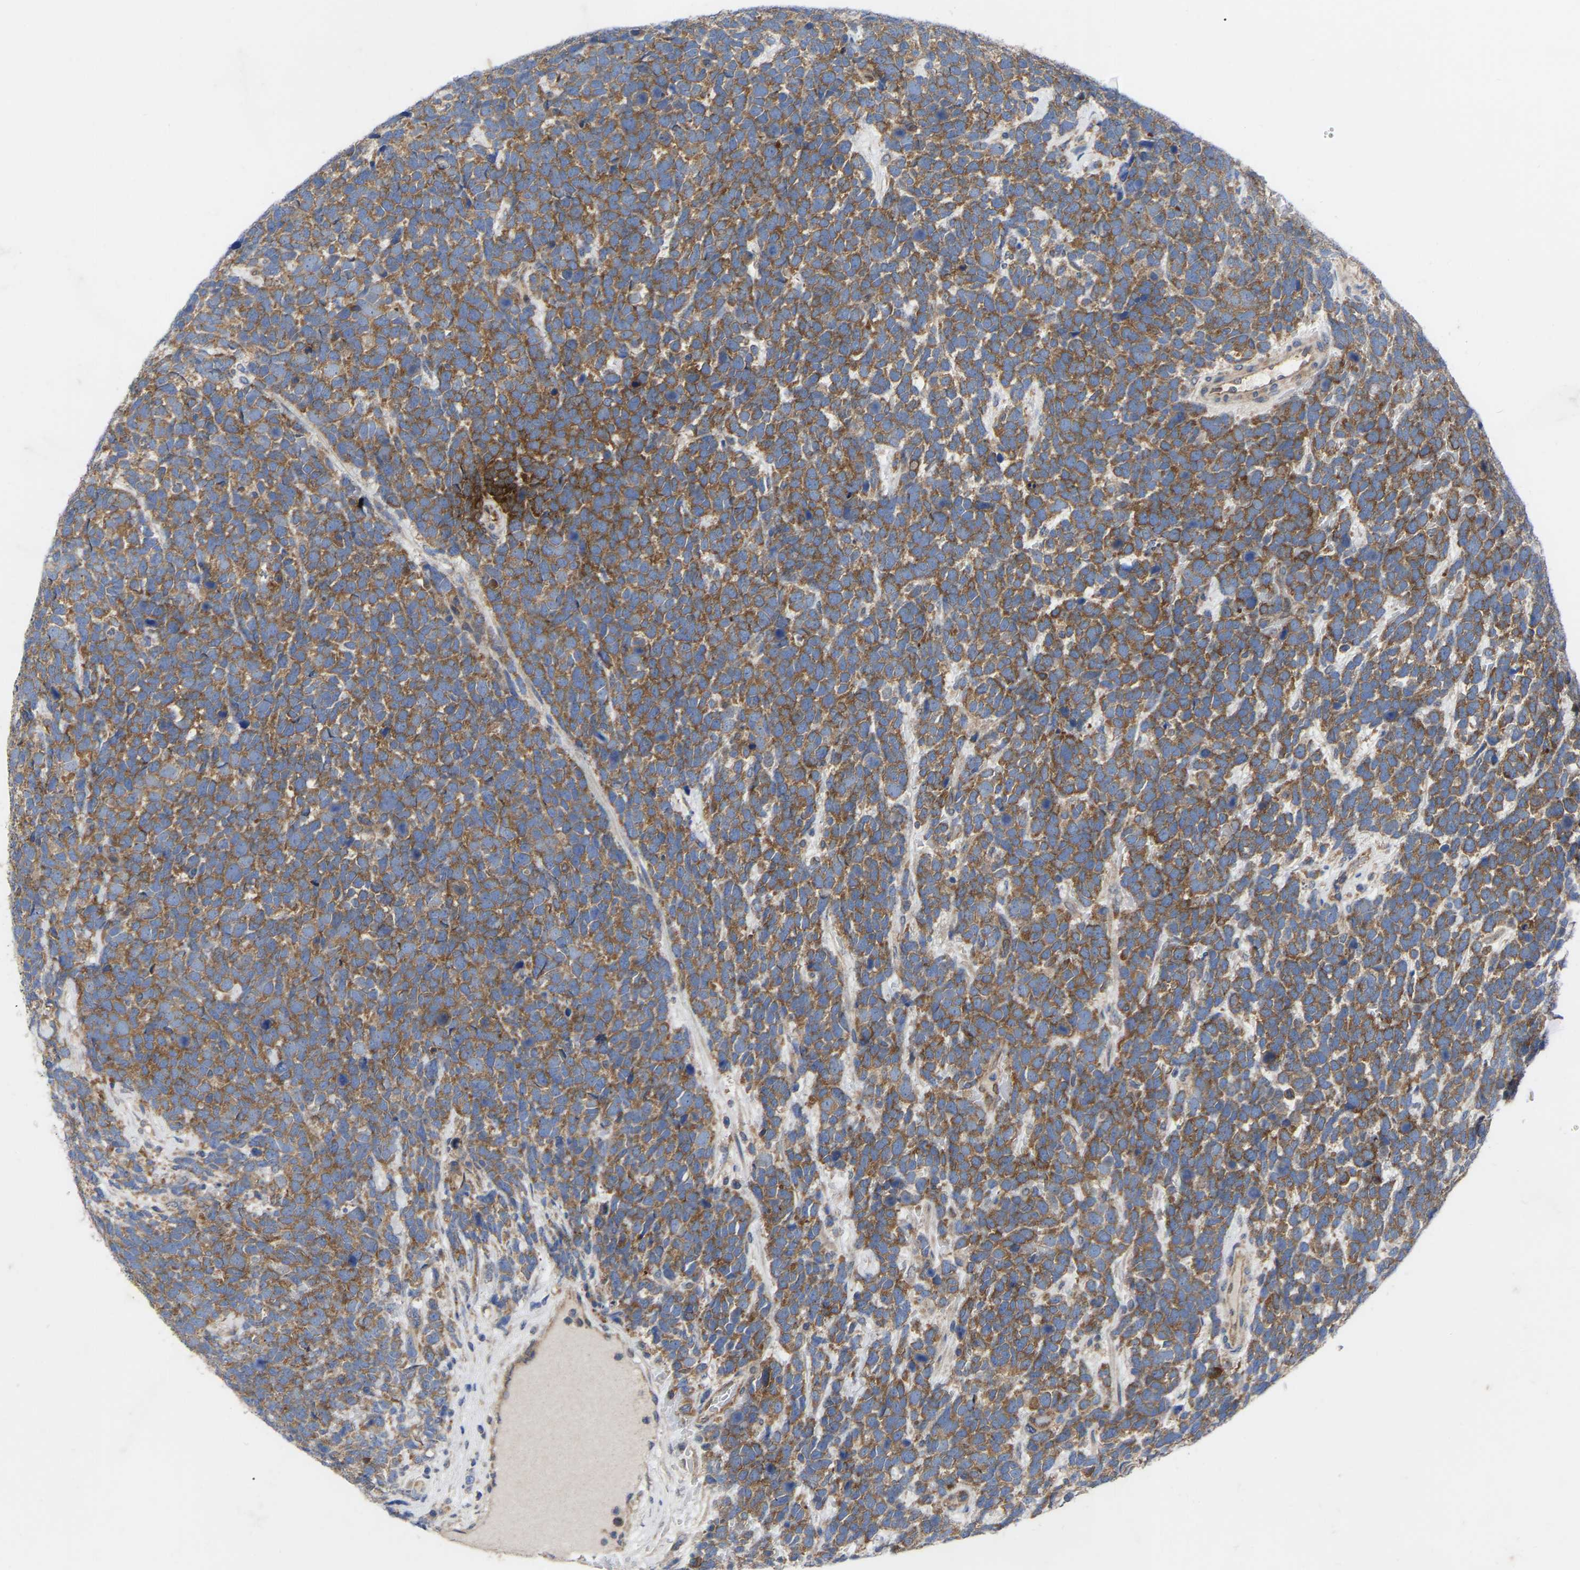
{"staining": {"intensity": "moderate", "quantity": ">75%", "location": "cytoplasmic/membranous"}, "tissue": "urothelial cancer", "cell_type": "Tumor cells", "image_type": "cancer", "snomed": [{"axis": "morphology", "description": "Urothelial carcinoma, High grade"}, {"axis": "topography", "description": "Urinary bladder"}], "caption": "The image displays a brown stain indicating the presence of a protein in the cytoplasmic/membranous of tumor cells in urothelial cancer.", "gene": "TCP1", "patient": {"sex": "female", "age": 82}}